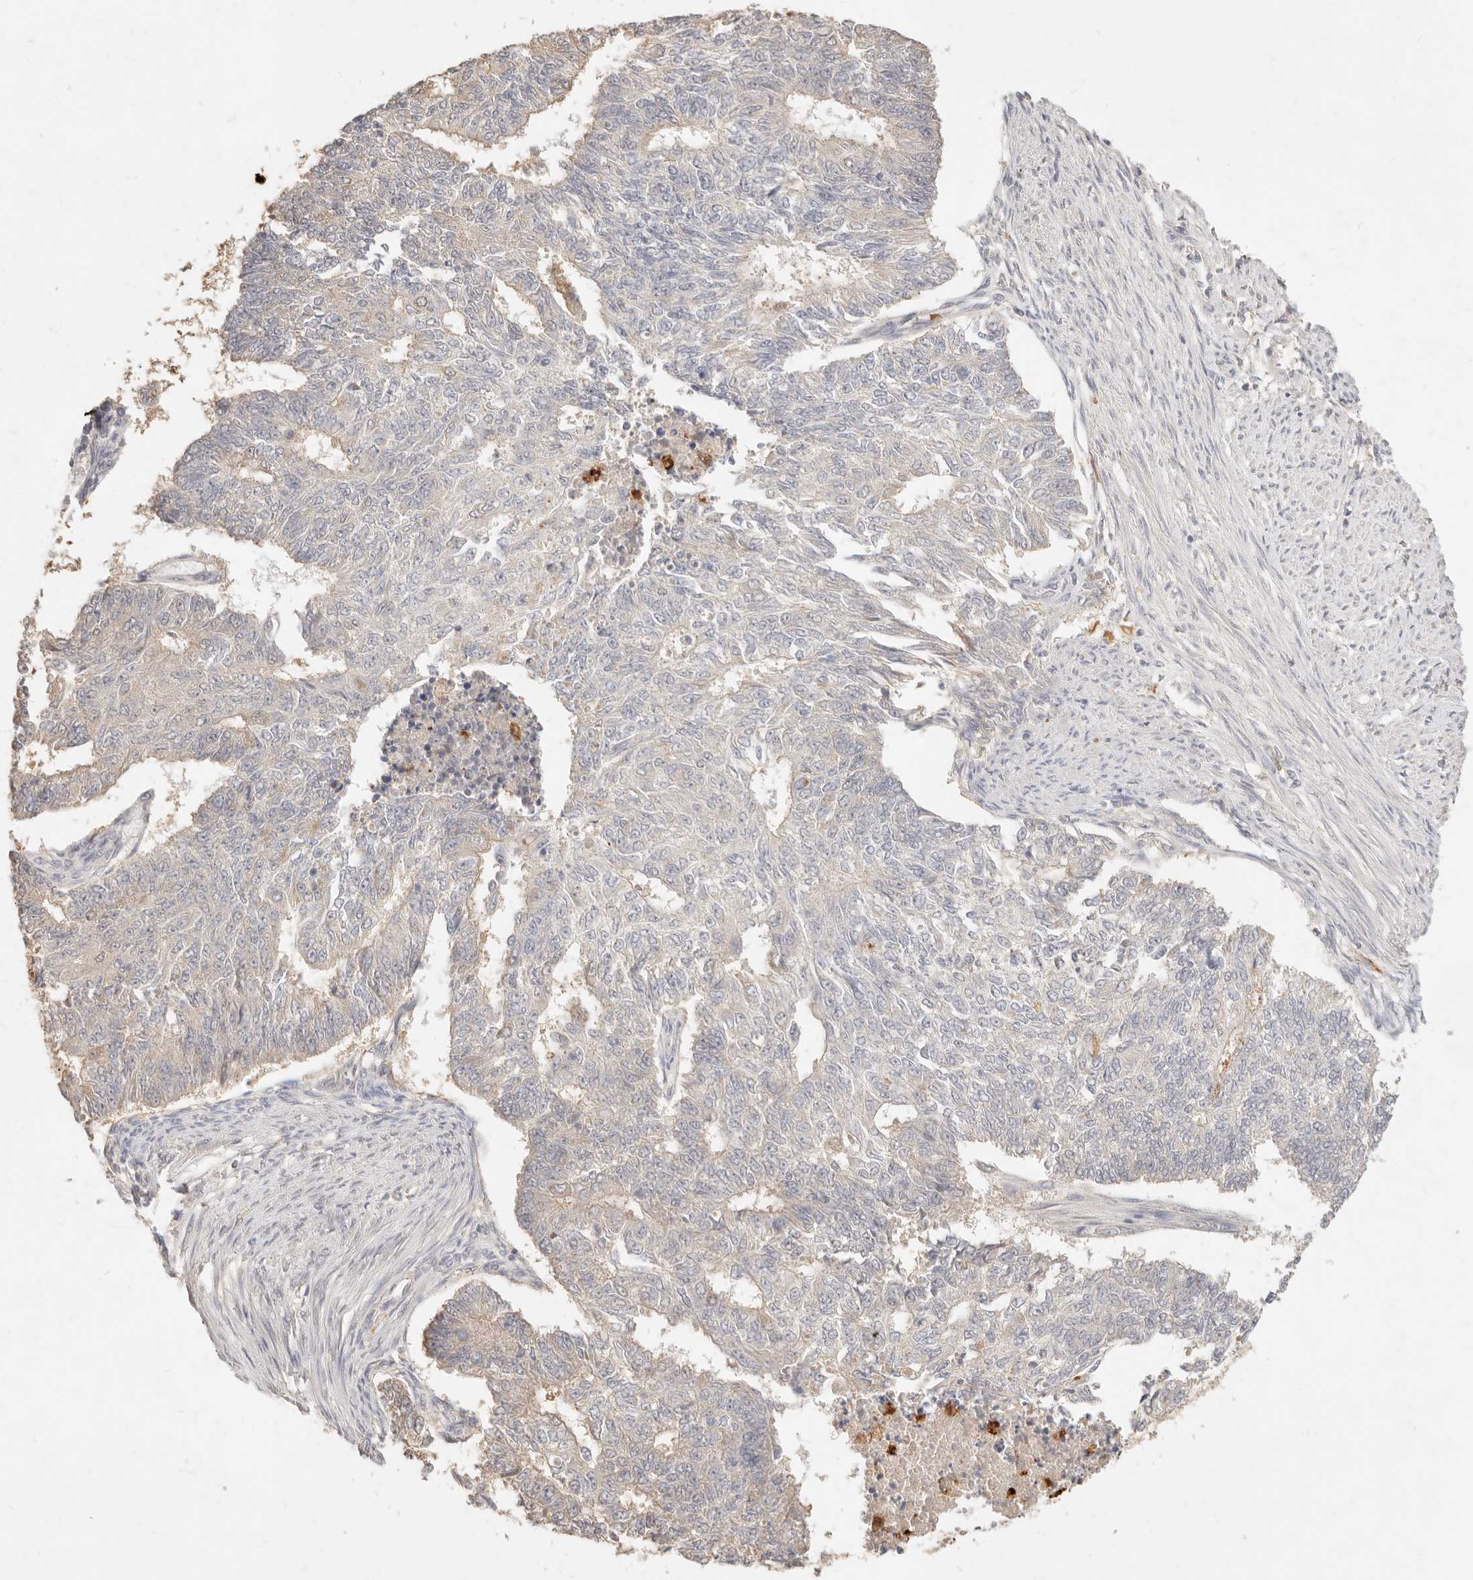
{"staining": {"intensity": "negative", "quantity": "none", "location": "none"}, "tissue": "endometrial cancer", "cell_type": "Tumor cells", "image_type": "cancer", "snomed": [{"axis": "morphology", "description": "Adenocarcinoma, NOS"}, {"axis": "topography", "description": "Endometrium"}], "caption": "Protein analysis of endometrial adenocarcinoma shows no significant expression in tumor cells.", "gene": "TMTC2", "patient": {"sex": "female", "age": 32}}